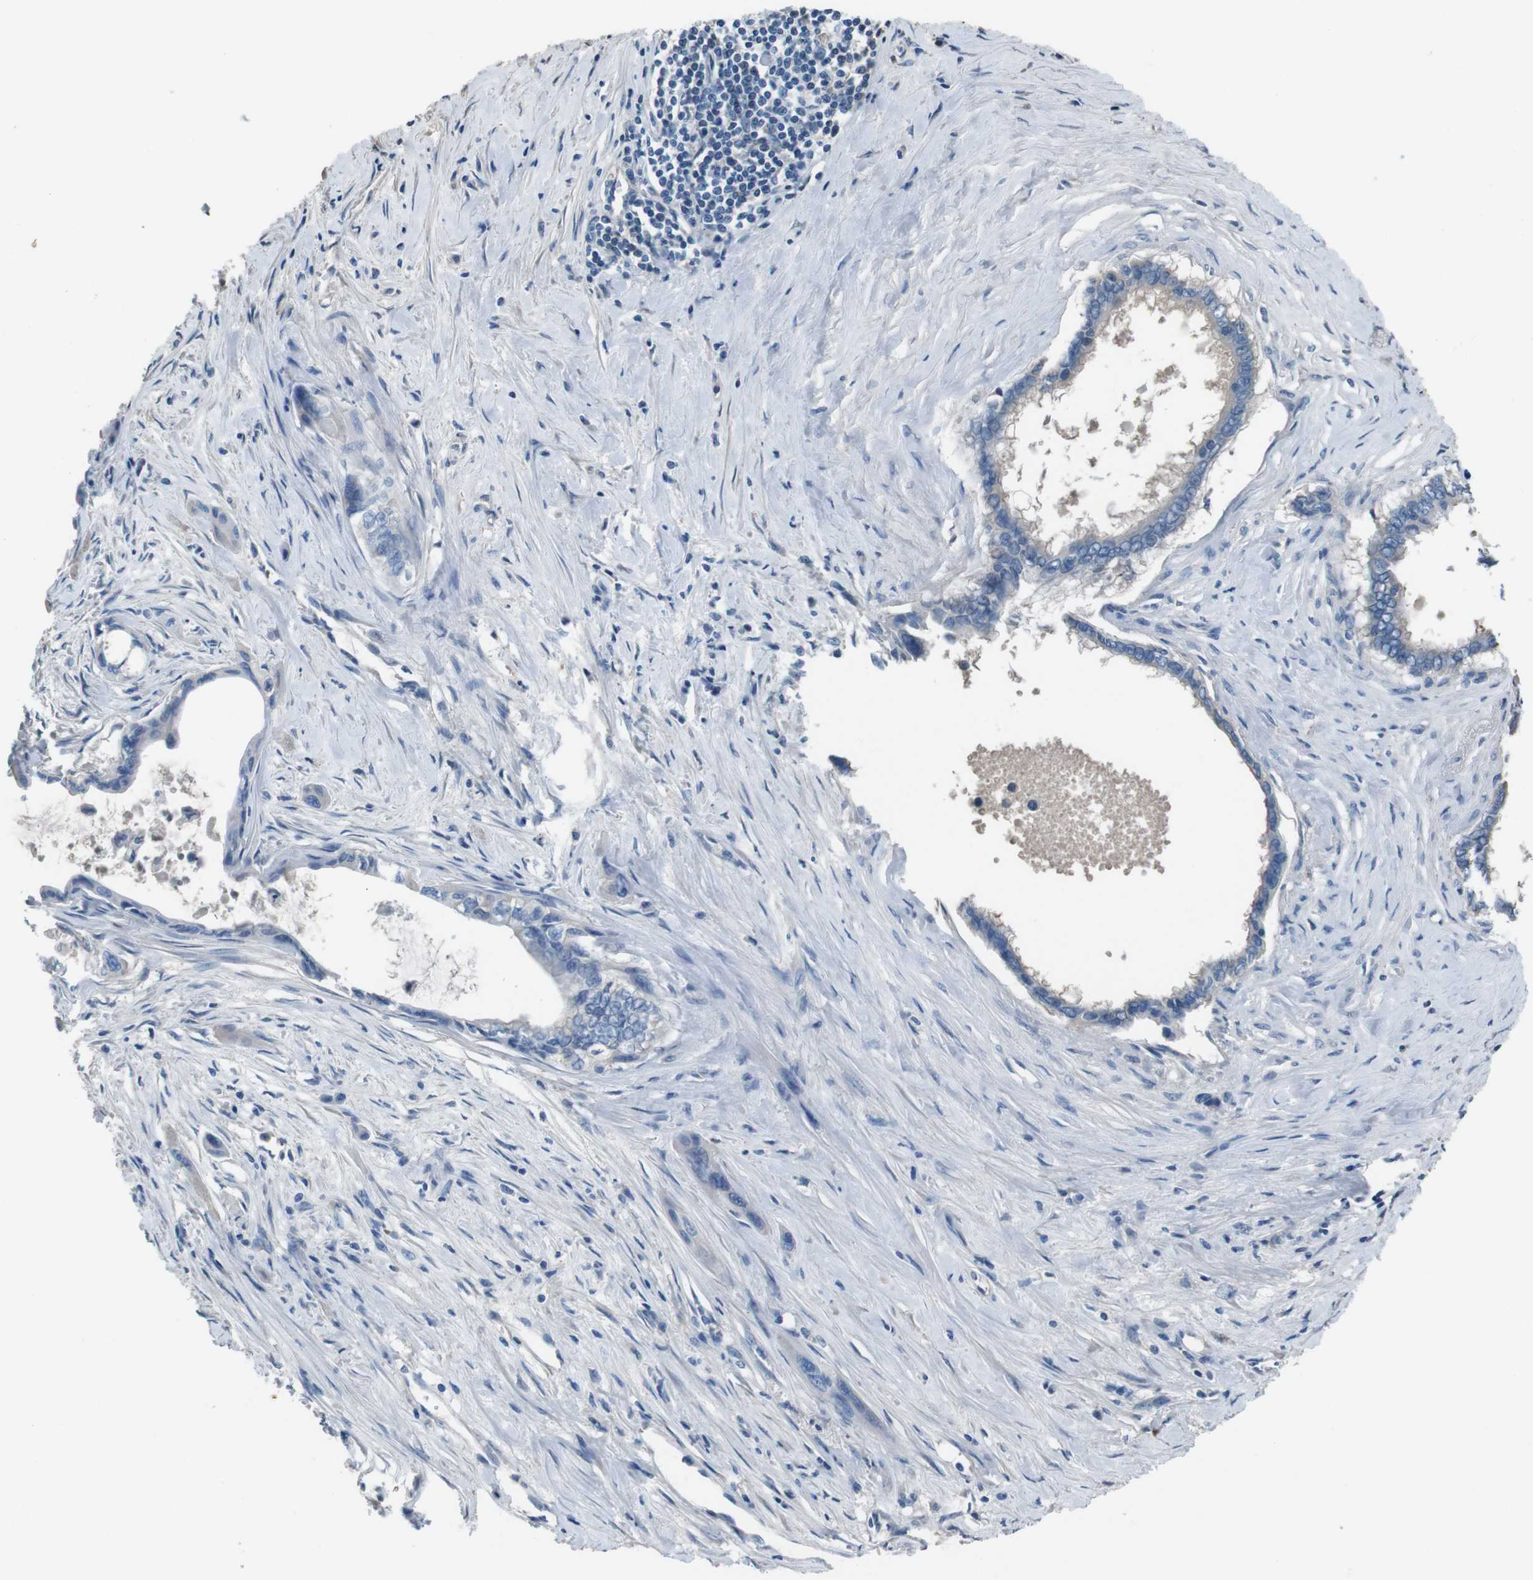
{"staining": {"intensity": "negative", "quantity": "none", "location": "none"}, "tissue": "pancreatic cancer", "cell_type": "Tumor cells", "image_type": "cancer", "snomed": [{"axis": "morphology", "description": "Adenocarcinoma, NOS"}, {"axis": "topography", "description": "Pancreas"}], "caption": "A histopathology image of human adenocarcinoma (pancreatic) is negative for staining in tumor cells.", "gene": "LEP", "patient": {"sex": "male", "age": 73}}